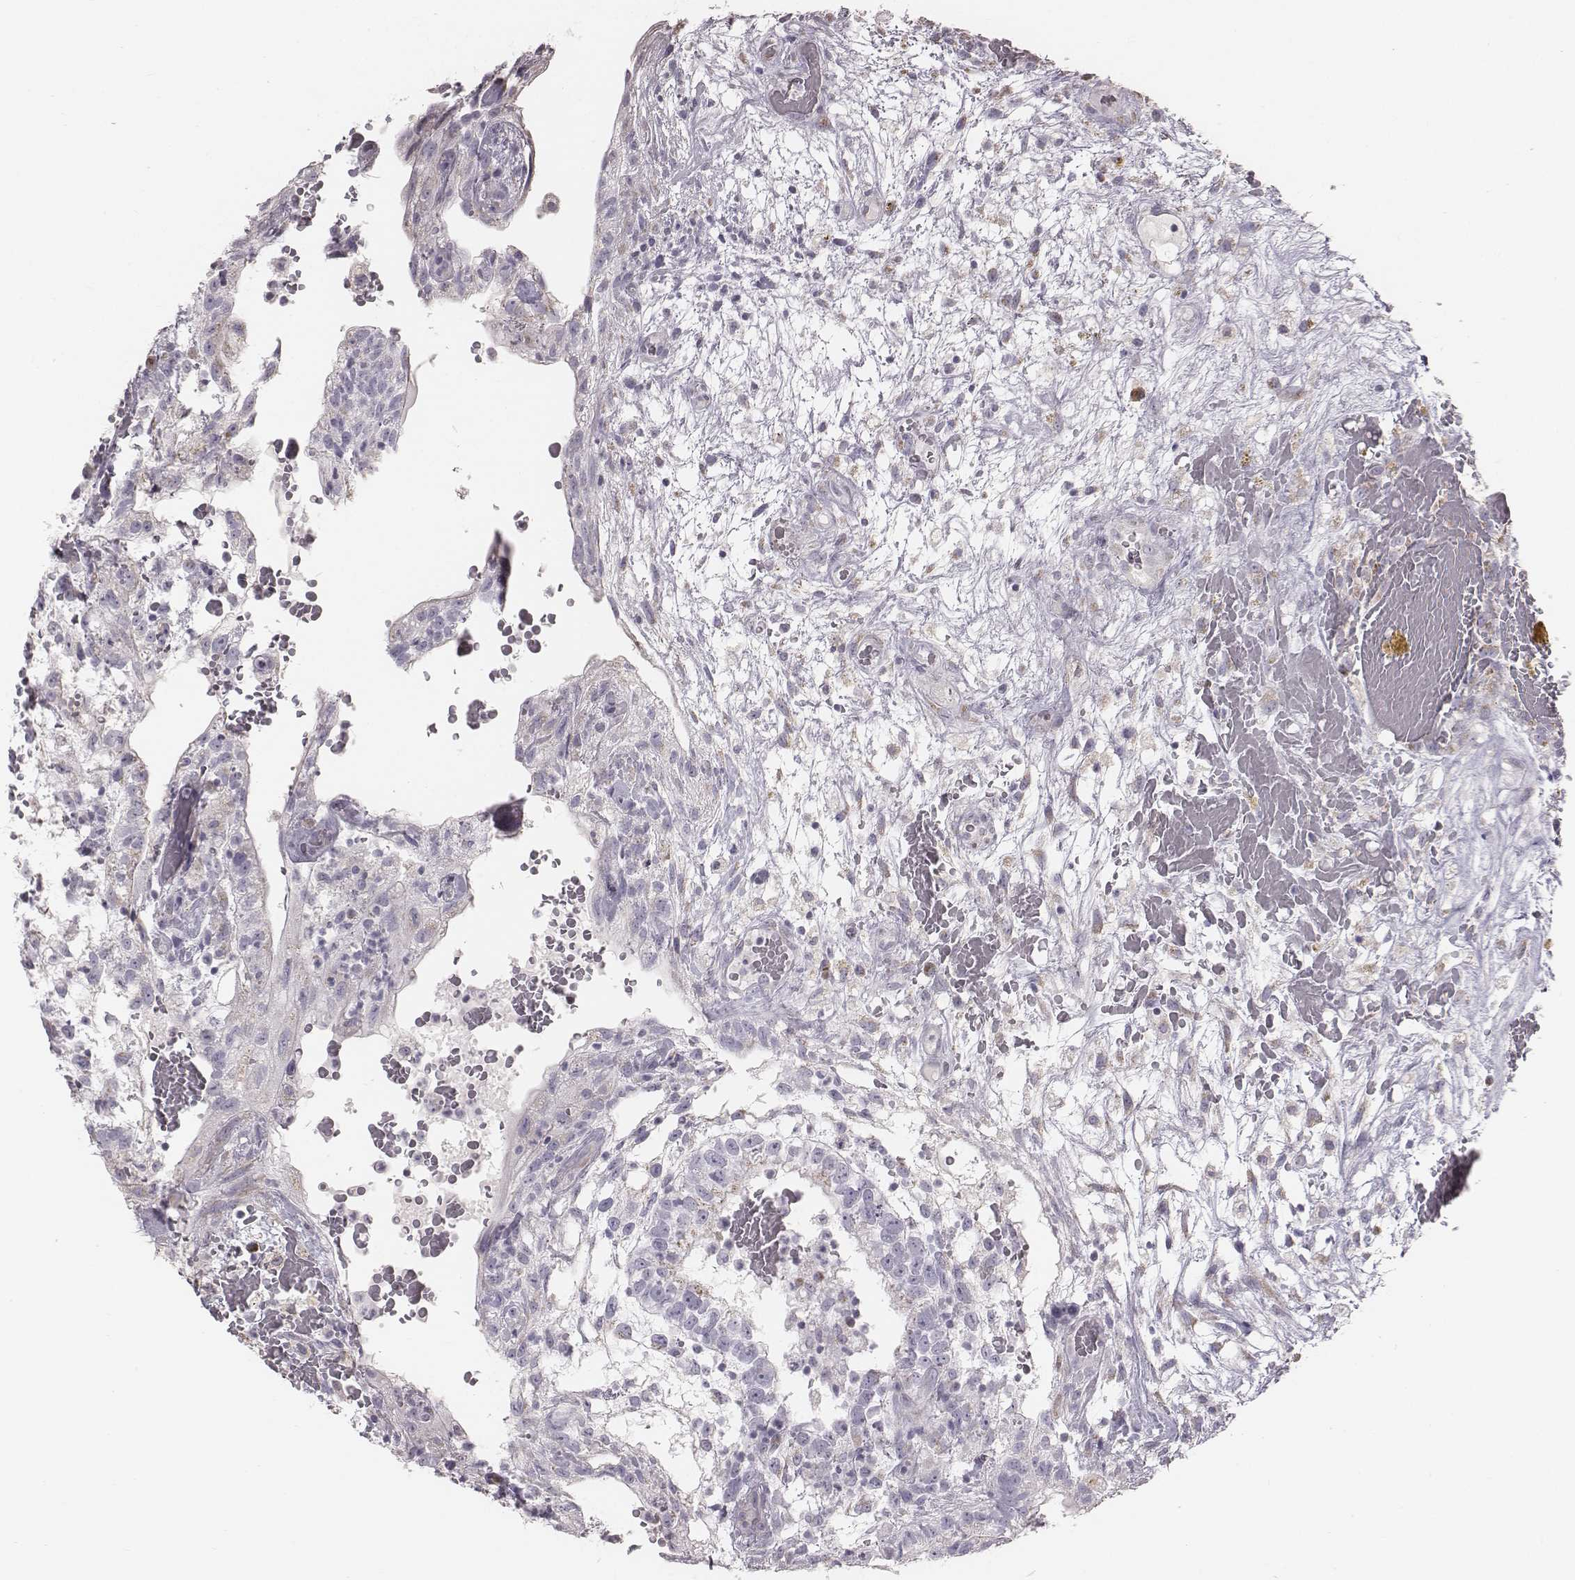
{"staining": {"intensity": "negative", "quantity": "none", "location": "none"}, "tissue": "testis cancer", "cell_type": "Tumor cells", "image_type": "cancer", "snomed": [{"axis": "morphology", "description": "Normal tissue, NOS"}, {"axis": "morphology", "description": "Carcinoma, Embryonal, NOS"}, {"axis": "topography", "description": "Testis"}], "caption": "Immunohistochemistry (IHC) image of testis cancer (embryonal carcinoma) stained for a protein (brown), which displays no positivity in tumor cells. (DAB (3,3'-diaminobenzidine) immunohistochemistry with hematoxylin counter stain).", "gene": "C6orf58", "patient": {"sex": "male", "age": 32}}